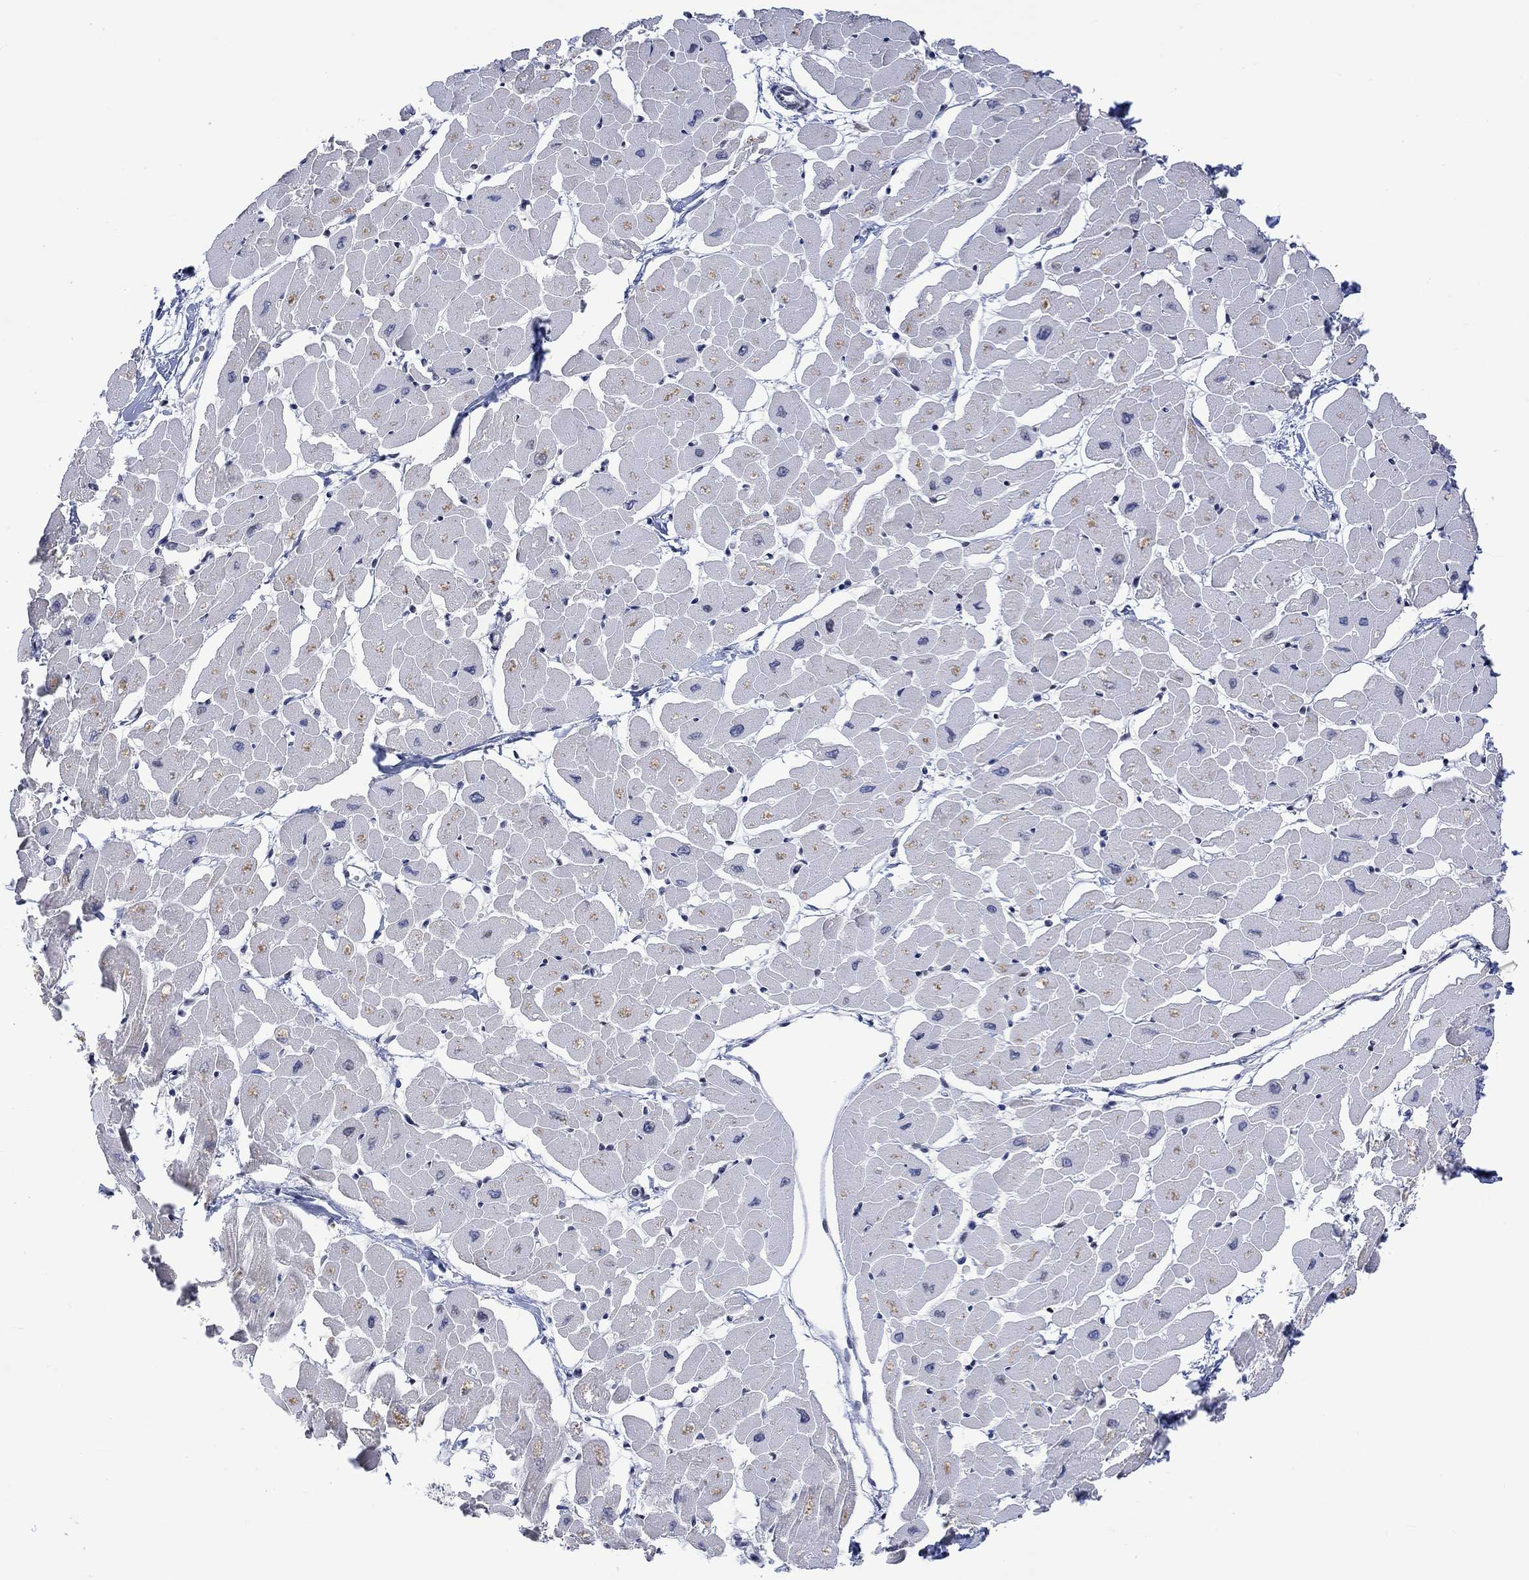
{"staining": {"intensity": "negative", "quantity": "none", "location": "none"}, "tissue": "heart muscle", "cell_type": "Cardiomyocytes", "image_type": "normal", "snomed": [{"axis": "morphology", "description": "Normal tissue, NOS"}, {"axis": "topography", "description": "Heart"}], "caption": "This image is of normal heart muscle stained with immunohistochemistry (IHC) to label a protein in brown with the nuclei are counter-stained blue. There is no positivity in cardiomyocytes. The staining is performed using DAB brown chromogen with nuclei counter-stained in using hematoxylin.", "gene": "DCX", "patient": {"sex": "male", "age": 57}}